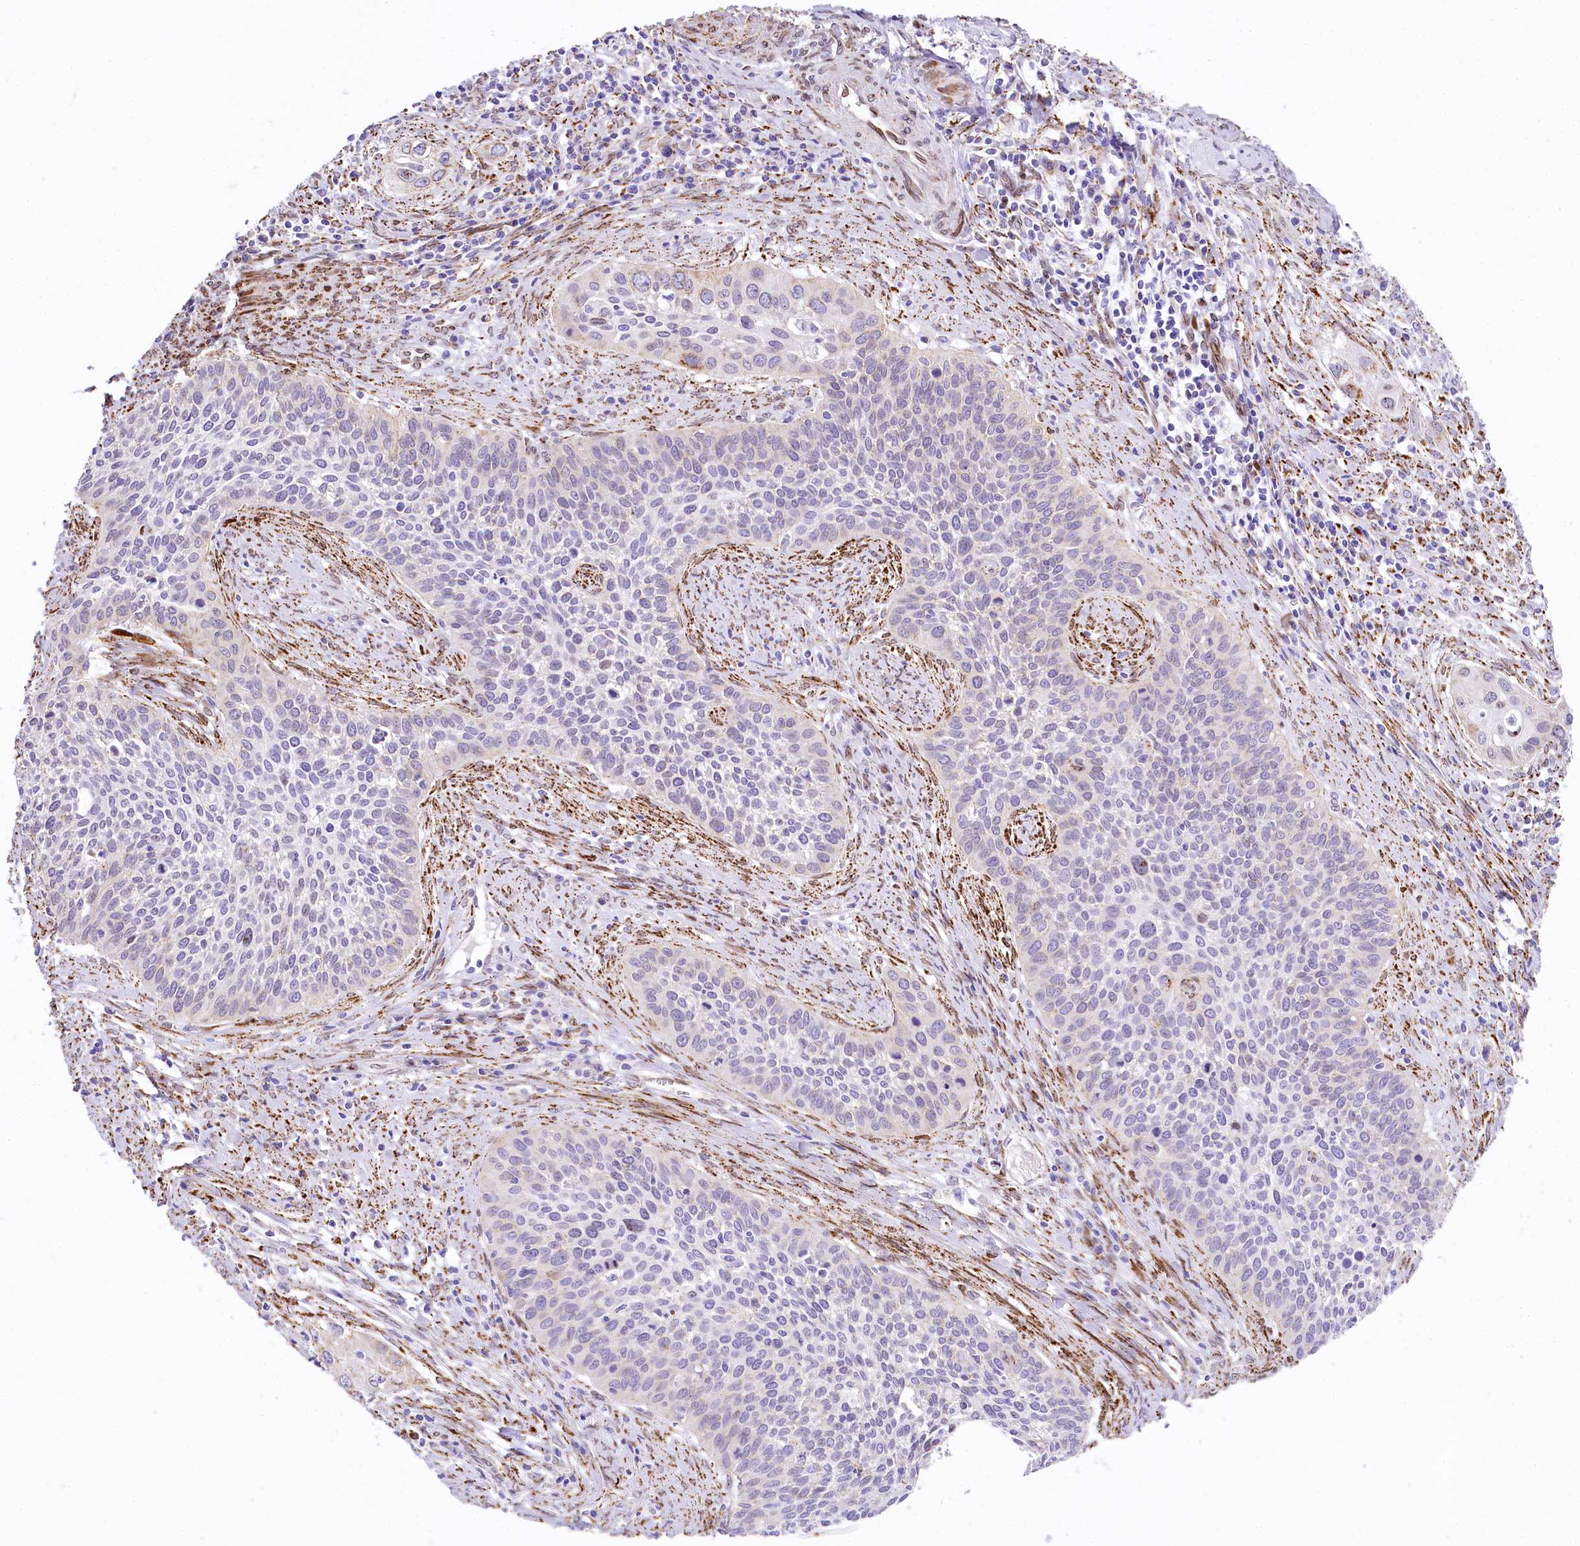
{"staining": {"intensity": "negative", "quantity": "none", "location": "none"}, "tissue": "cervical cancer", "cell_type": "Tumor cells", "image_type": "cancer", "snomed": [{"axis": "morphology", "description": "Squamous cell carcinoma, NOS"}, {"axis": "topography", "description": "Cervix"}], "caption": "Immunohistochemistry micrograph of neoplastic tissue: human cervical cancer (squamous cell carcinoma) stained with DAB exhibits no significant protein expression in tumor cells. The staining was performed using DAB to visualize the protein expression in brown, while the nuclei were stained in blue with hematoxylin (Magnification: 20x).", "gene": "PPIP5K2", "patient": {"sex": "female", "age": 34}}